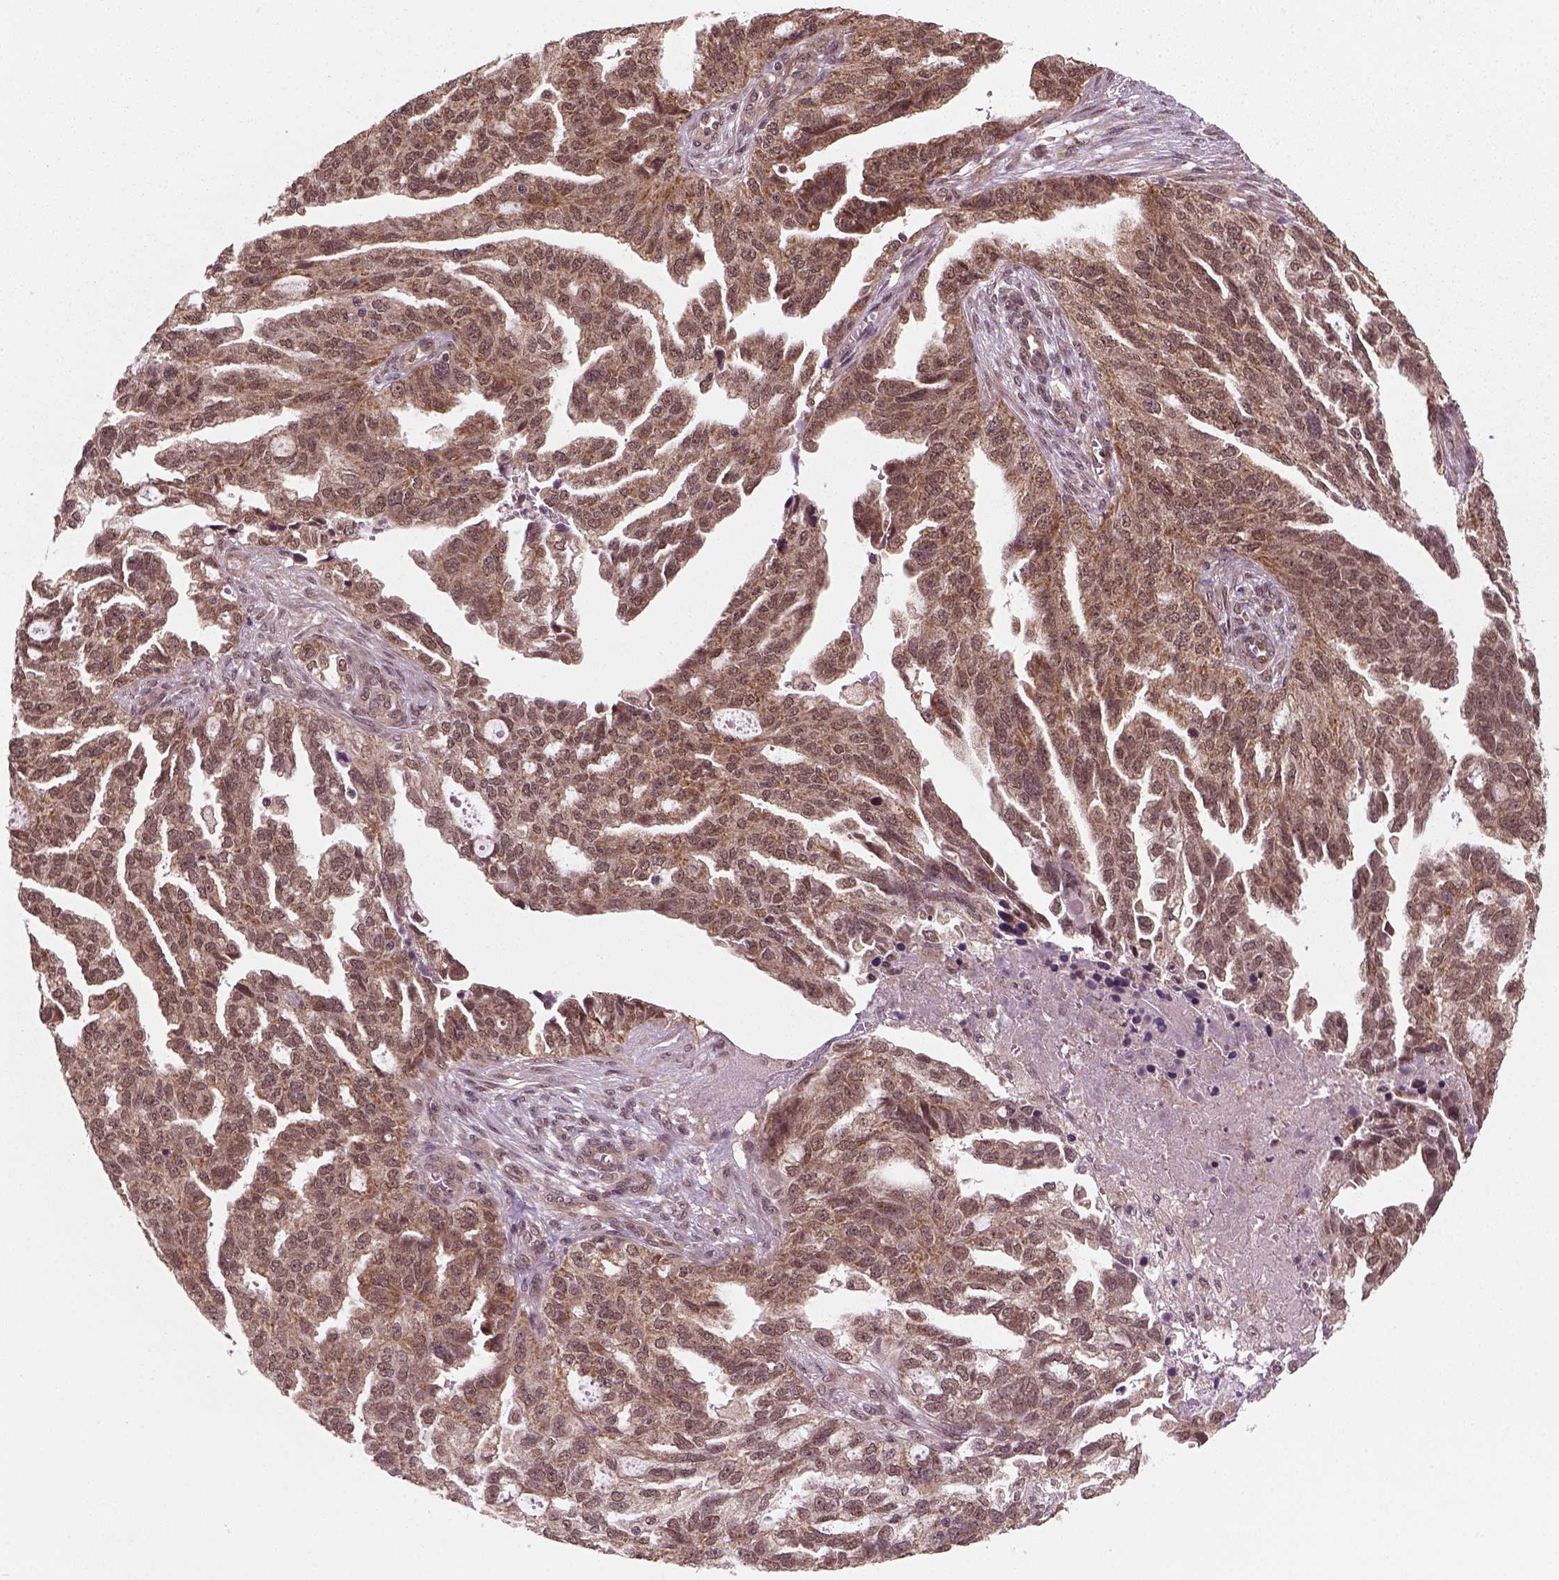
{"staining": {"intensity": "moderate", "quantity": ">75%", "location": "cytoplasmic/membranous,nuclear"}, "tissue": "ovarian cancer", "cell_type": "Tumor cells", "image_type": "cancer", "snomed": [{"axis": "morphology", "description": "Cystadenocarcinoma, serous, NOS"}, {"axis": "topography", "description": "Ovary"}], "caption": "Immunohistochemical staining of ovarian serous cystadenocarcinoma displays medium levels of moderate cytoplasmic/membranous and nuclear staining in about >75% of tumor cells.", "gene": "NUDT9", "patient": {"sex": "female", "age": 51}}